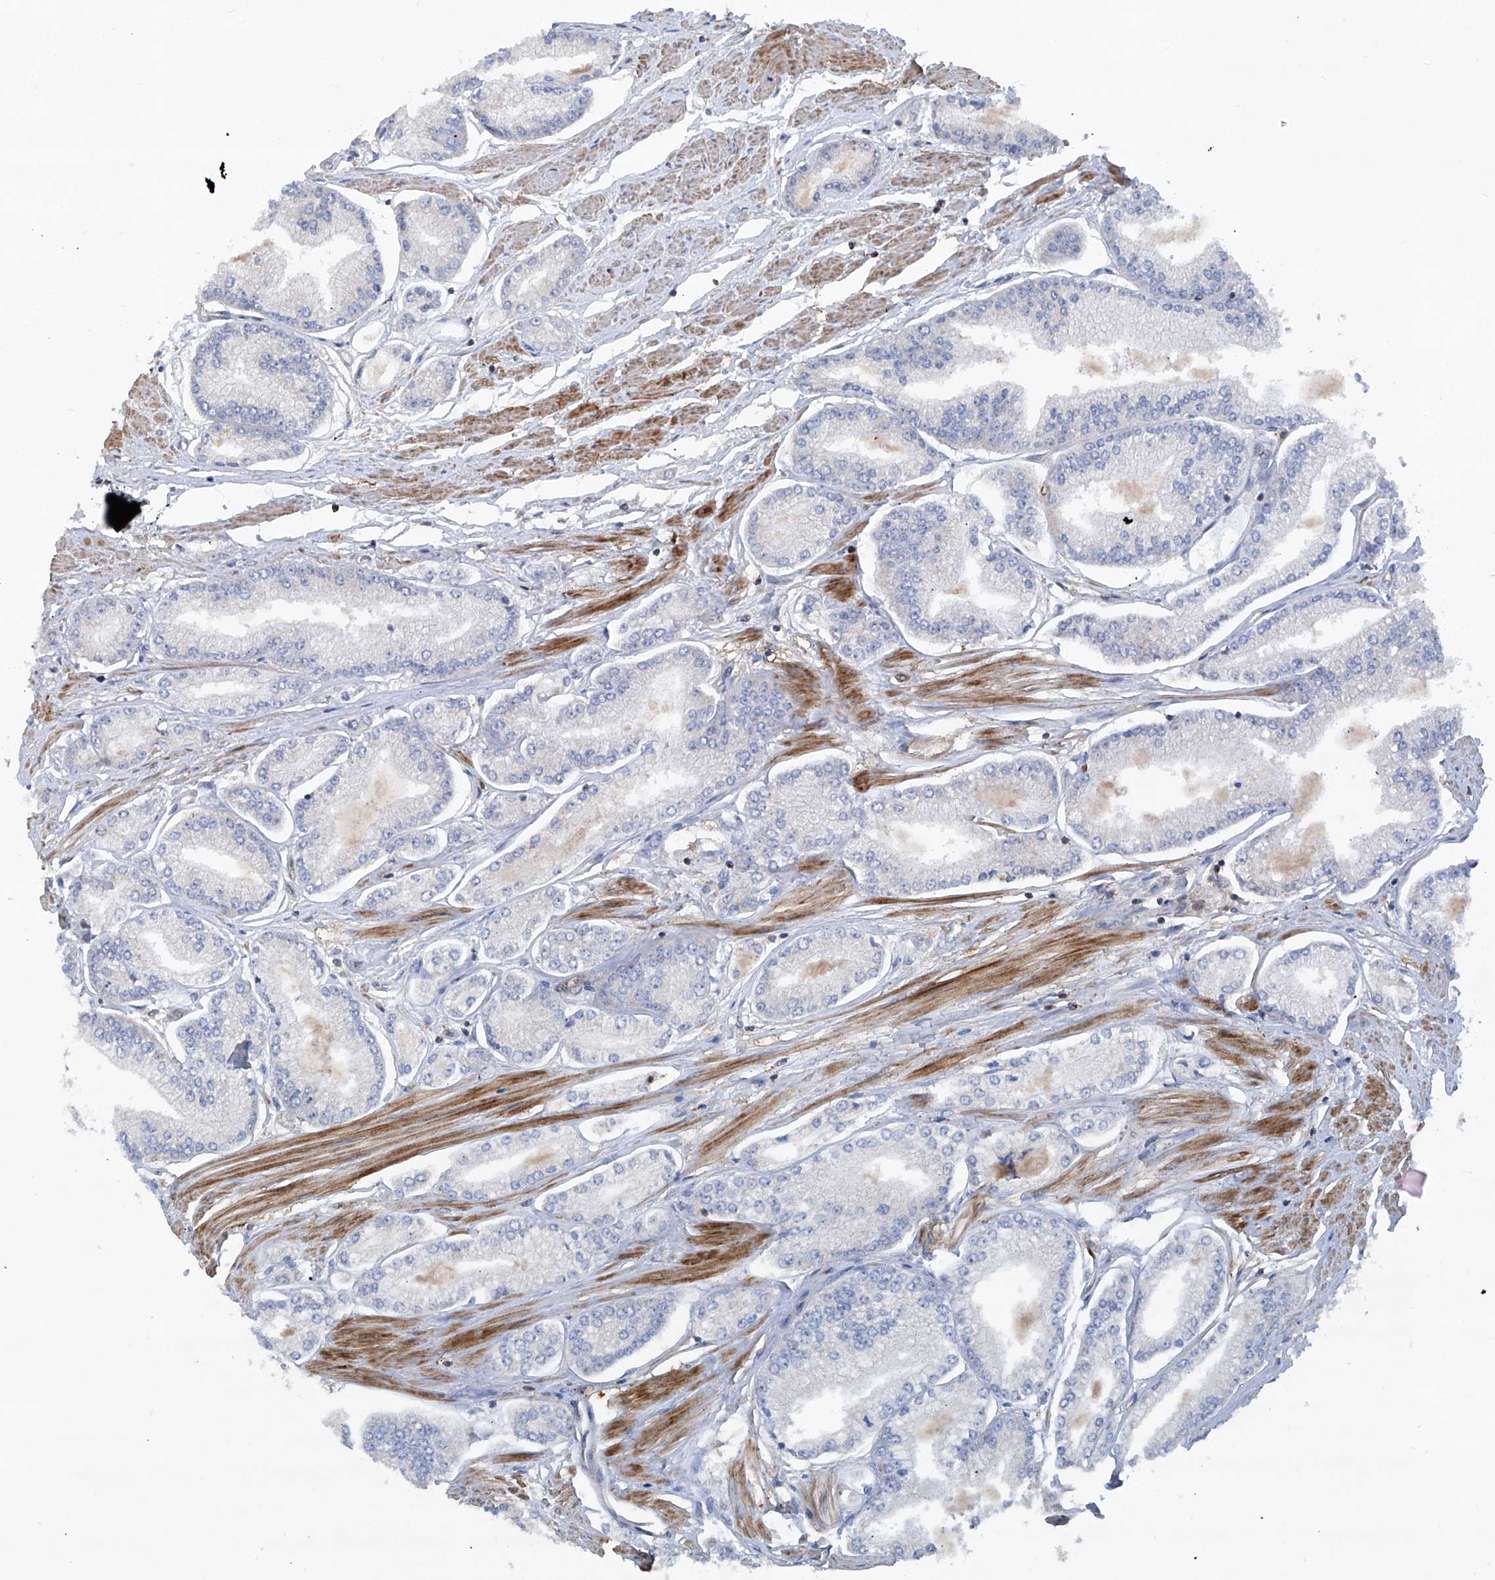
{"staining": {"intensity": "negative", "quantity": "none", "location": "none"}, "tissue": "prostate cancer", "cell_type": "Tumor cells", "image_type": "cancer", "snomed": [{"axis": "morphology", "description": "Adenocarcinoma, Low grade"}, {"axis": "topography", "description": "Prostate"}], "caption": "Prostate low-grade adenocarcinoma was stained to show a protein in brown. There is no significant expression in tumor cells.", "gene": "NT5C3A", "patient": {"sex": "male", "age": 52}}